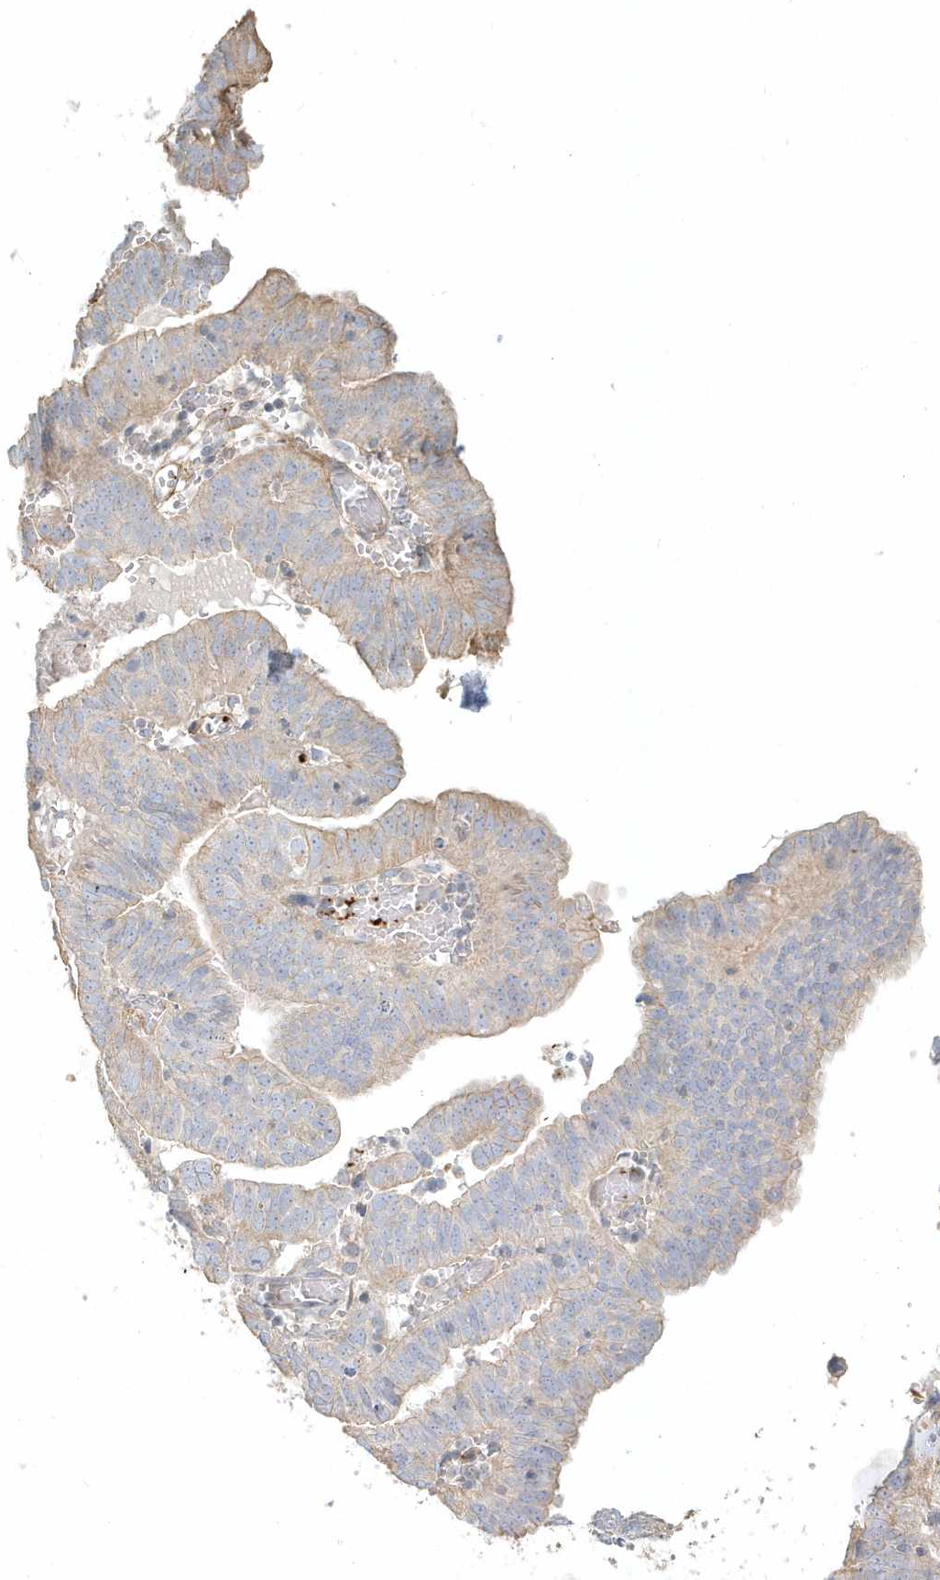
{"staining": {"intensity": "weak", "quantity": "<25%", "location": "cytoplasmic/membranous"}, "tissue": "endometrial cancer", "cell_type": "Tumor cells", "image_type": "cancer", "snomed": [{"axis": "morphology", "description": "Adenocarcinoma, NOS"}, {"axis": "topography", "description": "Uterus"}], "caption": "Micrograph shows no significant protein positivity in tumor cells of endometrial cancer.", "gene": "MMRN1", "patient": {"sex": "female", "age": 77}}